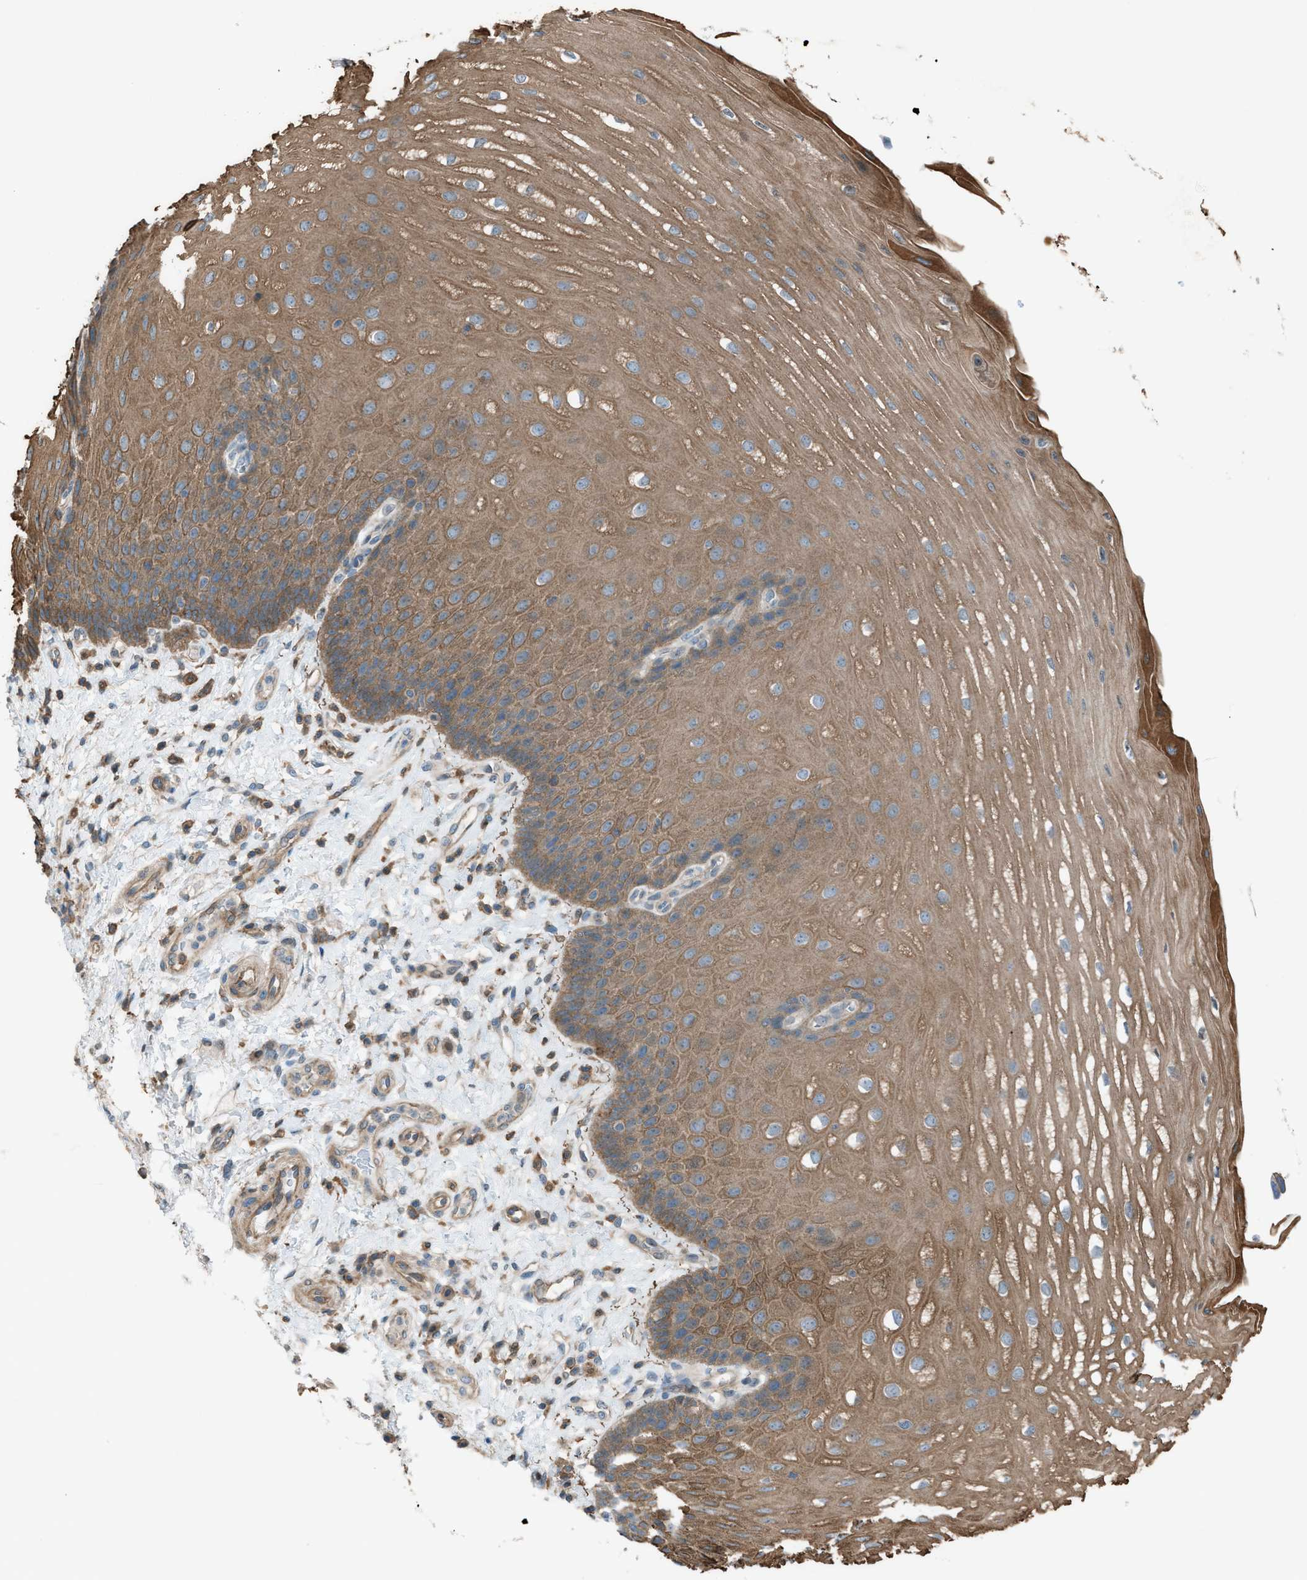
{"staining": {"intensity": "moderate", "quantity": ">75%", "location": "cytoplasmic/membranous"}, "tissue": "esophagus", "cell_type": "Squamous epithelial cells", "image_type": "normal", "snomed": [{"axis": "morphology", "description": "Normal tissue, NOS"}, {"axis": "topography", "description": "Esophagus"}], "caption": "Human esophagus stained for a protein (brown) reveals moderate cytoplasmic/membranous positive expression in approximately >75% of squamous epithelial cells.", "gene": "DYRK1A", "patient": {"sex": "male", "age": 54}}